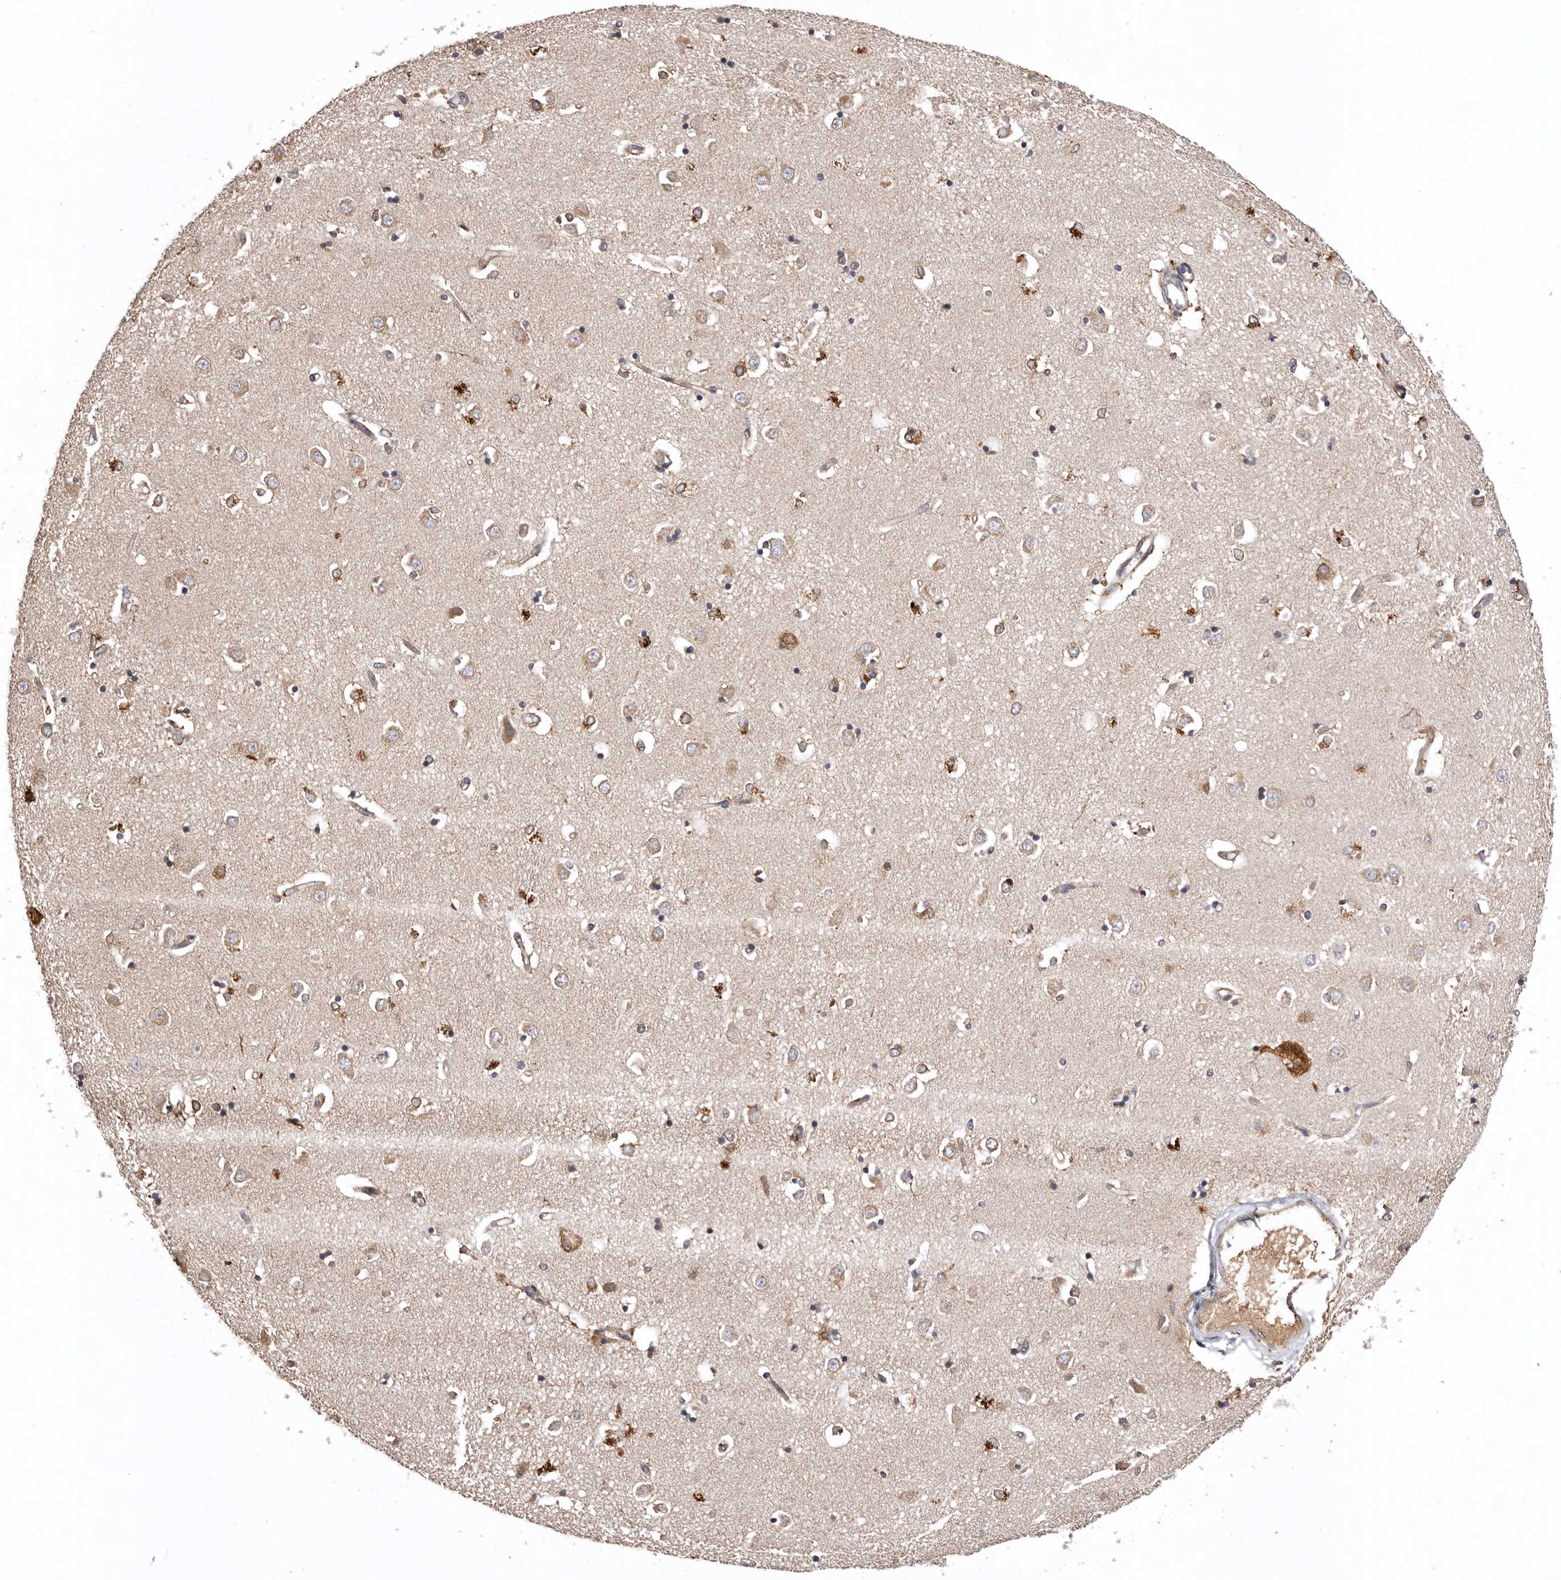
{"staining": {"intensity": "moderate", "quantity": "<25%", "location": "cytoplasmic/membranous"}, "tissue": "caudate", "cell_type": "Glial cells", "image_type": "normal", "snomed": [{"axis": "morphology", "description": "Normal tissue, NOS"}, {"axis": "topography", "description": "Lateral ventricle wall"}], "caption": "High-power microscopy captured an immunohistochemistry (IHC) photomicrograph of unremarkable caudate, revealing moderate cytoplasmic/membranous staining in about <25% of glial cells.", "gene": "INKA2", "patient": {"sex": "male", "age": 45}}